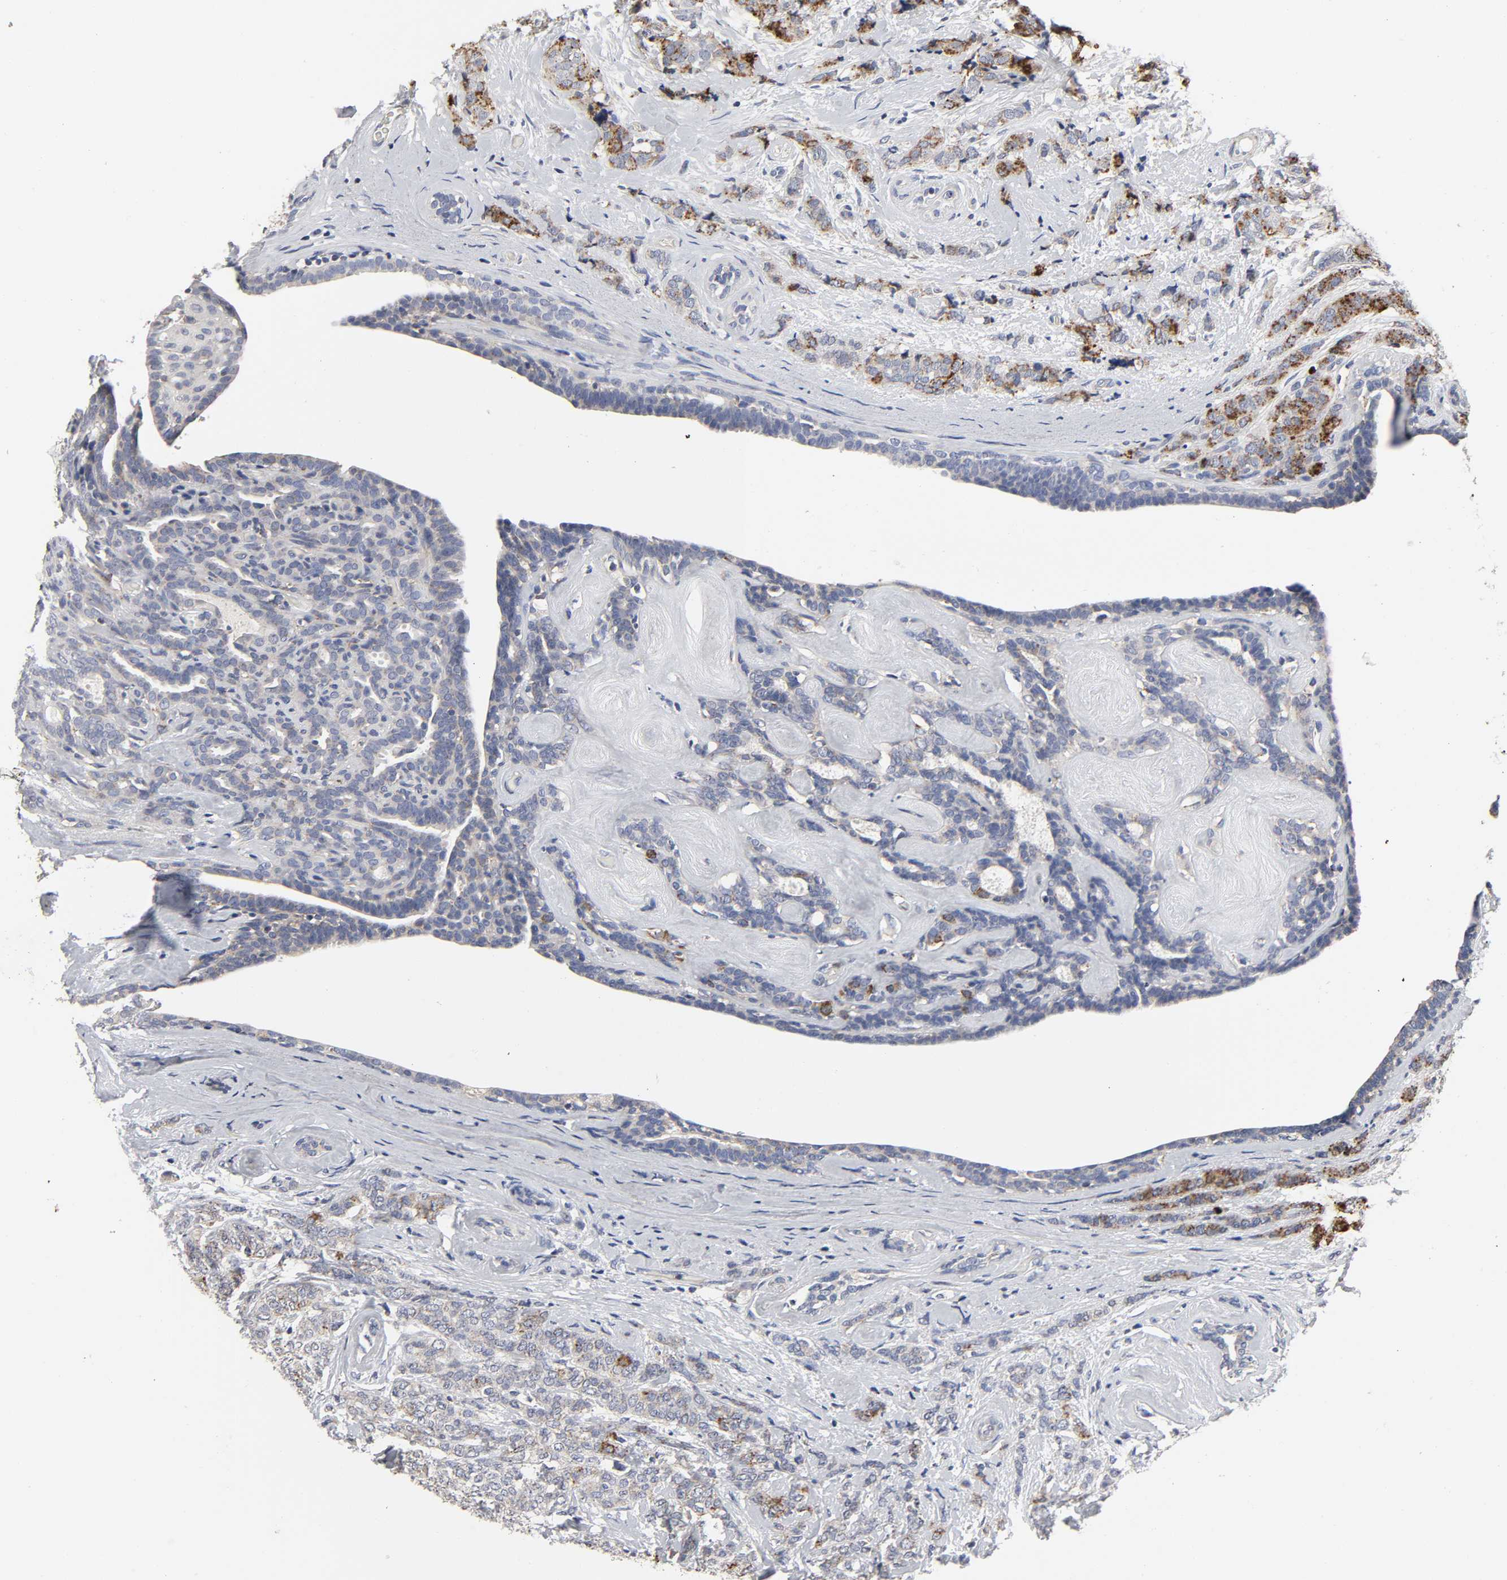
{"staining": {"intensity": "moderate", "quantity": "25%-75%", "location": "cytoplasmic/membranous"}, "tissue": "breast cancer", "cell_type": "Tumor cells", "image_type": "cancer", "snomed": [{"axis": "morphology", "description": "Lobular carcinoma"}, {"axis": "topography", "description": "Breast"}], "caption": "Breast lobular carcinoma was stained to show a protein in brown. There is medium levels of moderate cytoplasmic/membranous staining in approximately 25%-75% of tumor cells.", "gene": "AOPEP", "patient": {"sex": "female", "age": 60}}